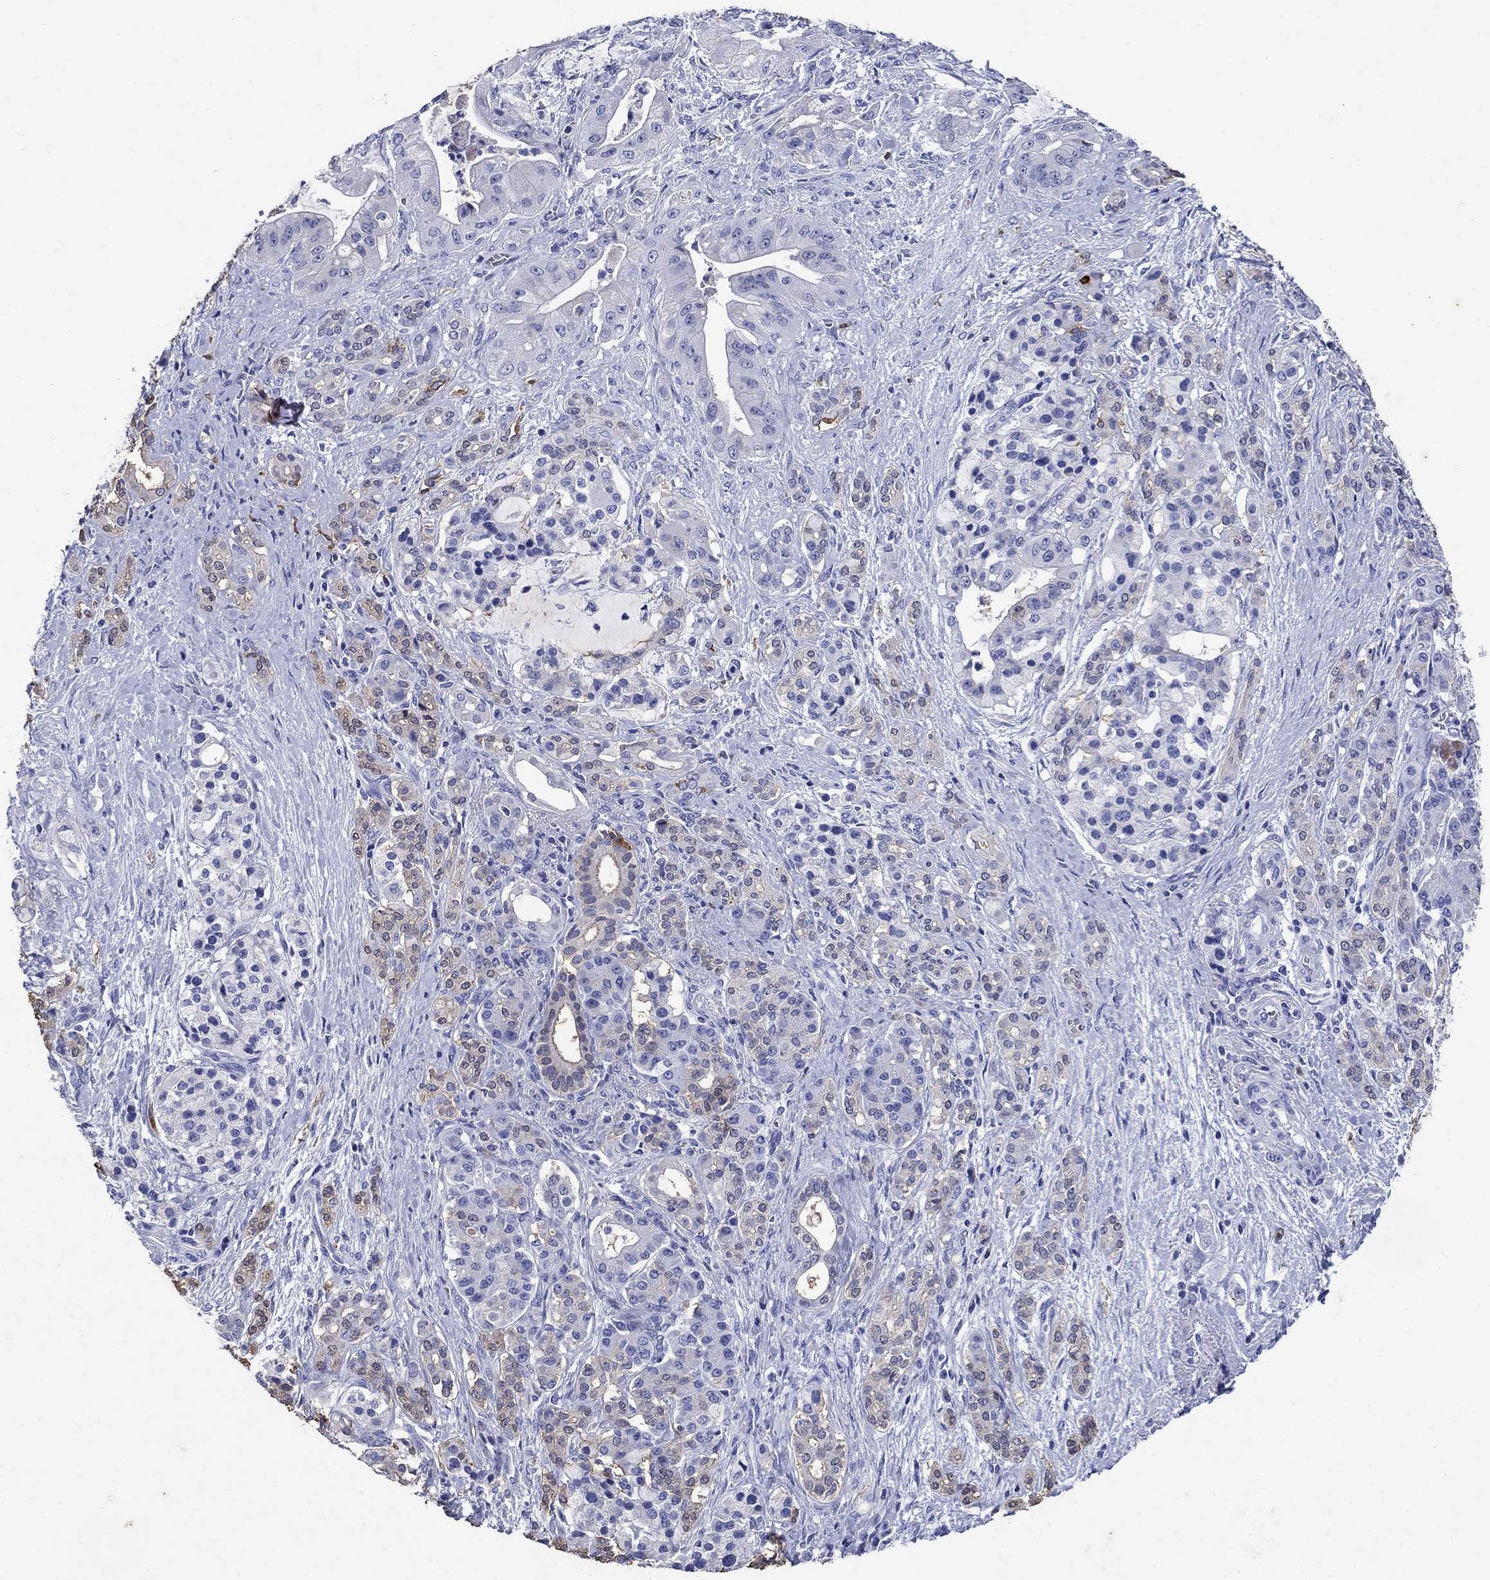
{"staining": {"intensity": "weak", "quantity": "<25%", "location": "cytoplasmic/membranous"}, "tissue": "pancreatic cancer", "cell_type": "Tumor cells", "image_type": "cancer", "snomed": [{"axis": "morphology", "description": "Normal tissue, NOS"}, {"axis": "morphology", "description": "Inflammation, NOS"}, {"axis": "morphology", "description": "Adenocarcinoma, NOS"}, {"axis": "topography", "description": "Pancreas"}], "caption": "This photomicrograph is of pancreatic adenocarcinoma stained with immunohistochemistry to label a protein in brown with the nuclei are counter-stained blue. There is no expression in tumor cells. (DAB (3,3'-diaminobenzidine) immunohistochemistry (IHC) with hematoxylin counter stain).", "gene": "CD1A", "patient": {"sex": "male", "age": 57}}